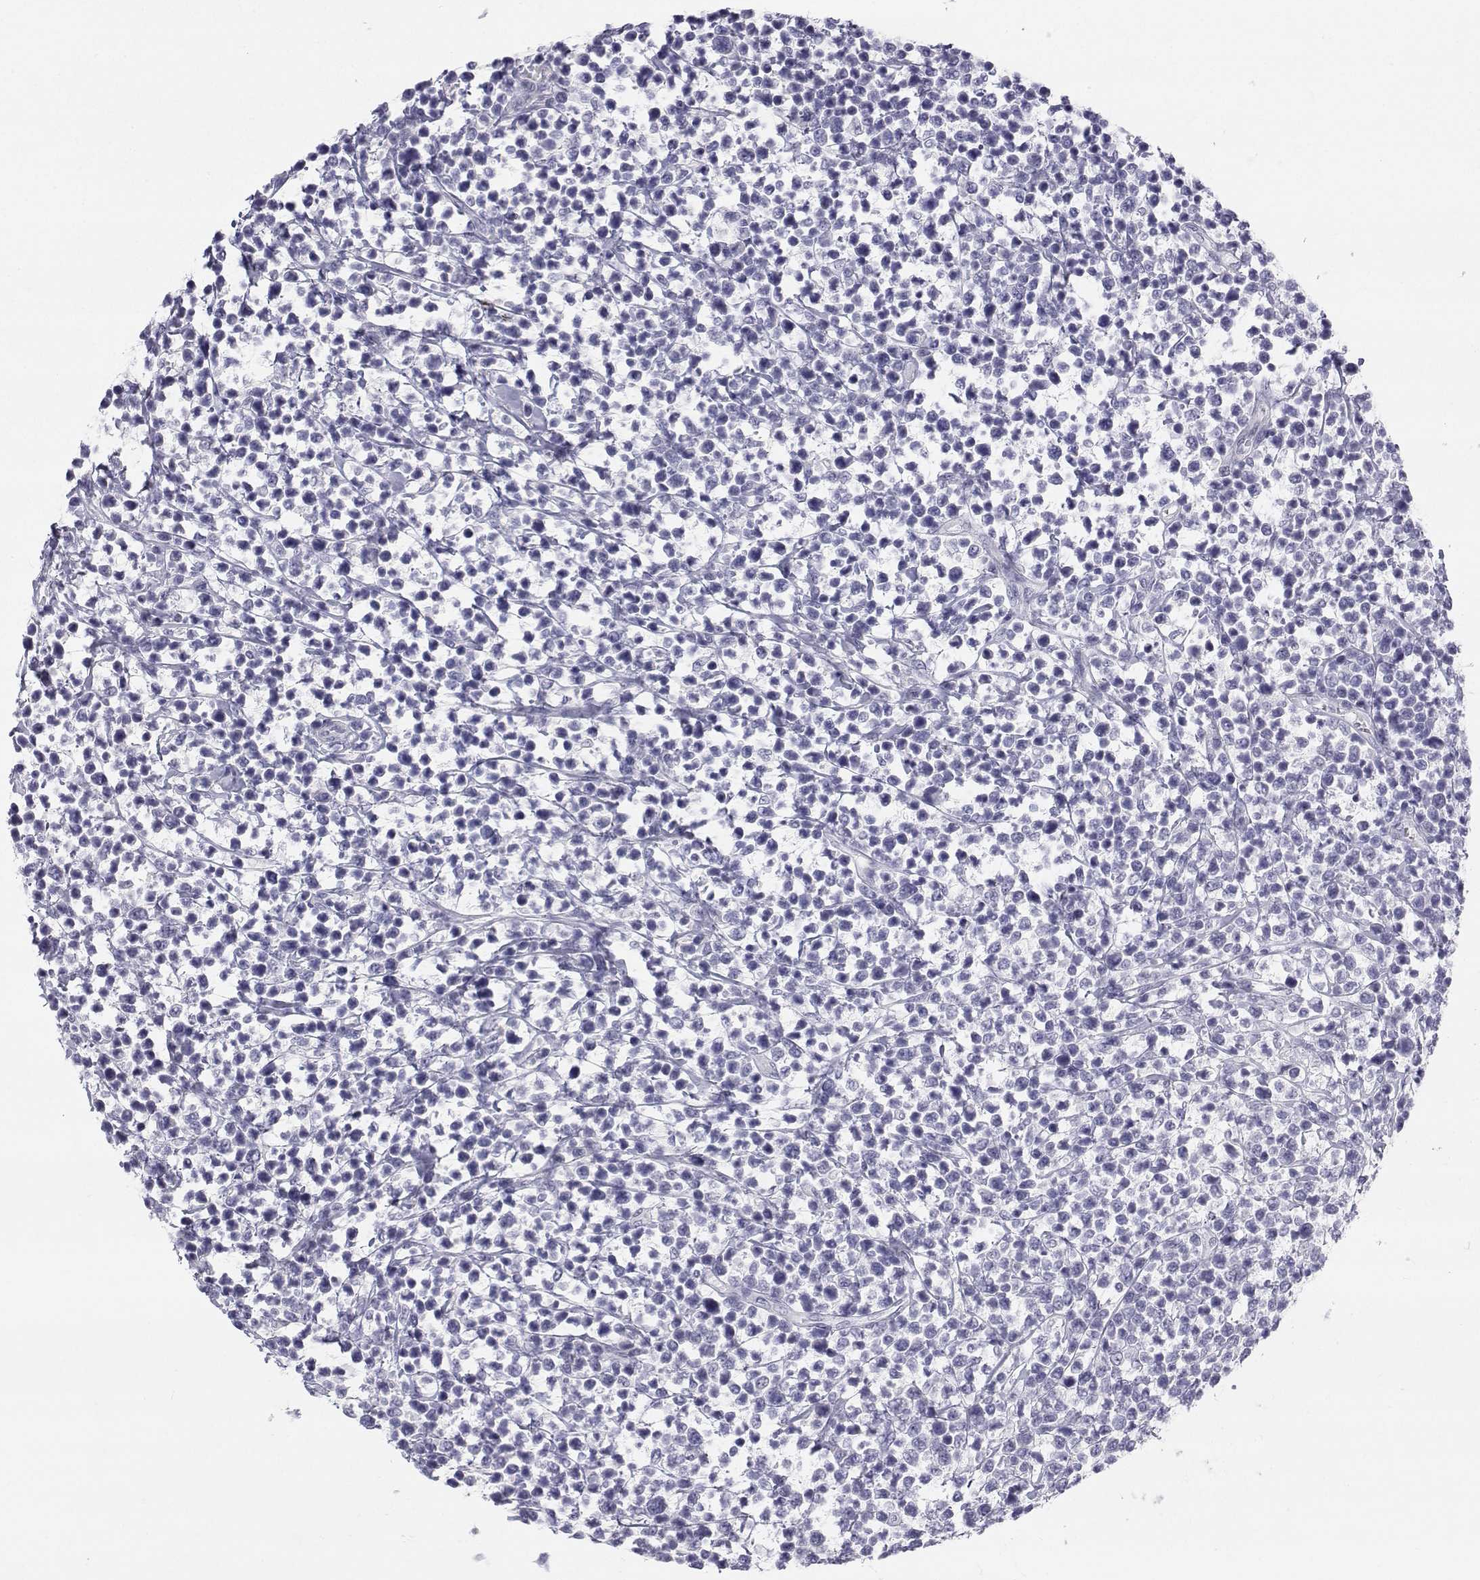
{"staining": {"intensity": "negative", "quantity": "none", "location": "none"}, "tissue": "lymphoma", "cell_type": "Tumor cells", "image_type": "cancer", "snomed": [{"axis": "morphology", "description": "Malignant lymphoma, non-Hodgkin's type, High grade"}, {"axis": "topography", "description": "Soft tissue"}], "caption": "Malignant lymphoma, non-Hodgkin's type (high-grade) was stained to show a protein in brown. There is no significant staining in tumor cells.", "gene": "TTN", "patient": {"sex": "female", "age": 56}}